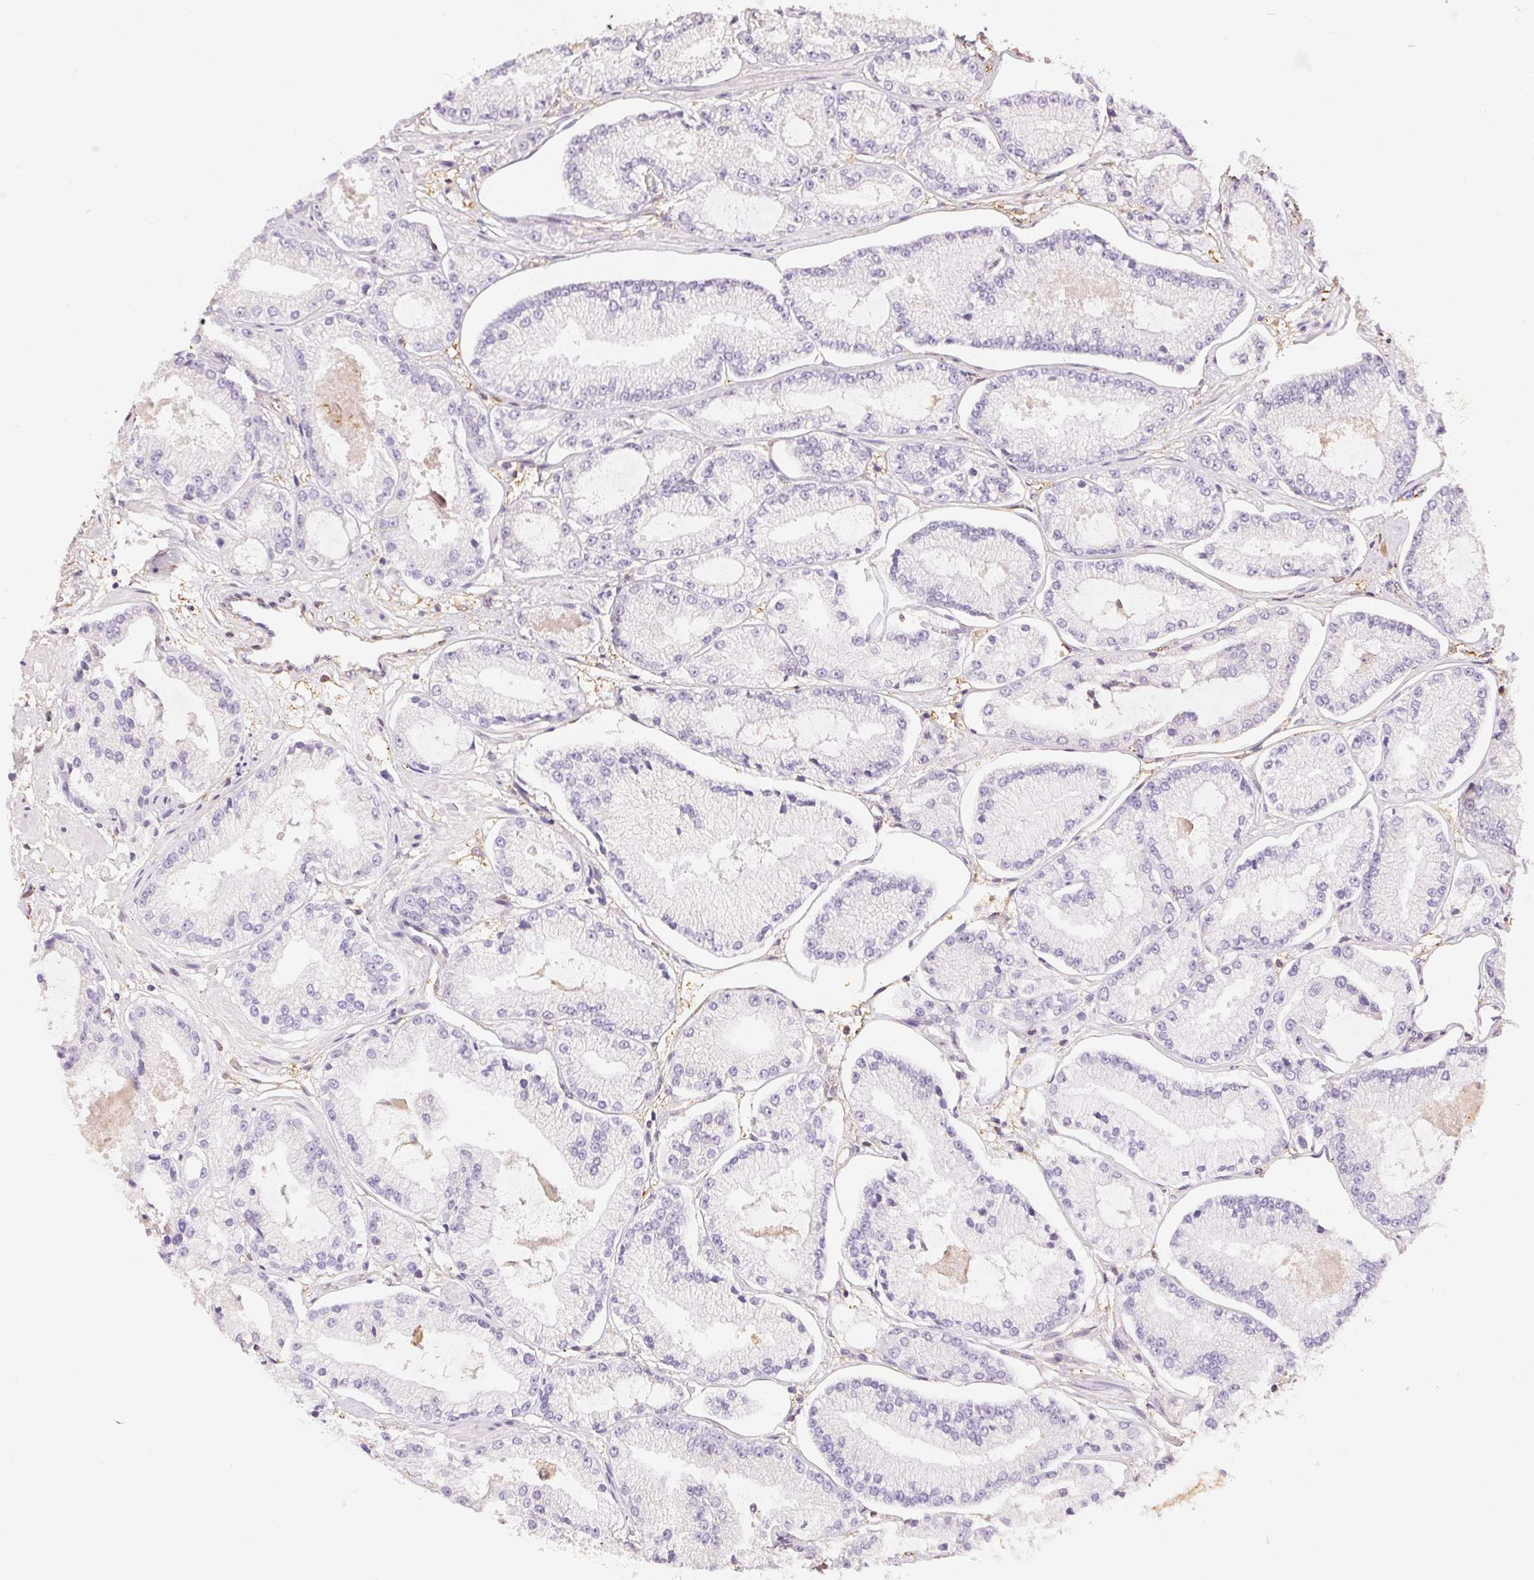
{"staining": {"intensity": "negative", "quantity": "none", "location": "none"}, "tissue": "prostate cancer", "cell_type": "Tumor cells", "image_type": "cancer", "snomed": [{"axis": "morphology", "description": "Adenocarcinoma, Low grade"}, {"axis": "topography", "description": "Prostate"}], "caption": "This is an immunohistochemistry micrograph of human prostate adenocarcinoma (low-grade). There is no expression in tumor cells.", "gene": "S100A3", "patient": {"sex": "male", "age": 55}}